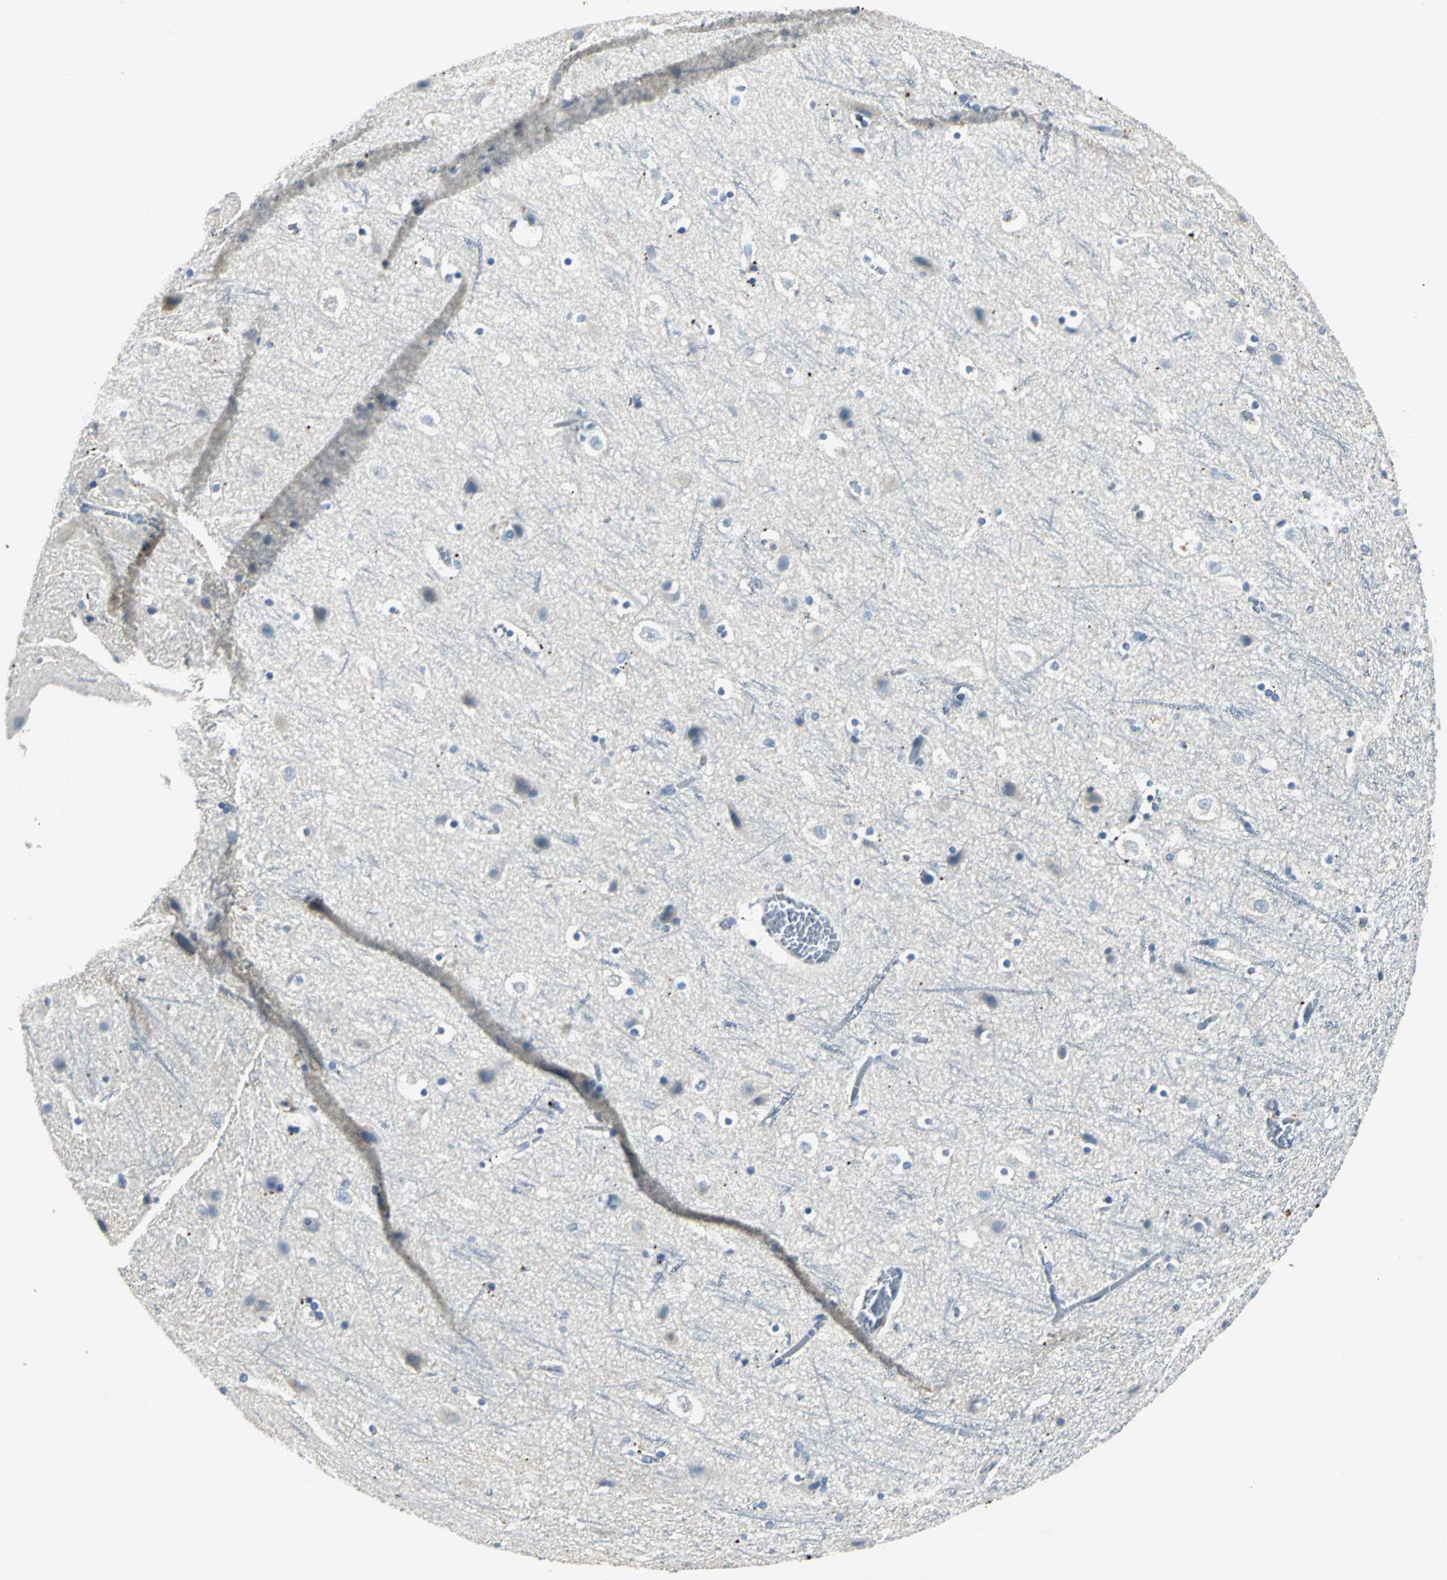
{"staining": {"intensity": "negative", "quantity": "none", "location": "none"}, "tissue": "cerebral cortex", "cell_type": "Endothelial cells", "image_type": "normal", "snomed": [{"axis": "morphology", "description": "Normal tissue, NOS"}, {"axis": "topography", "description": "Cerebral cortex"}], "caption": "High power microscopy micrograph of an IHC image of normal cerebral cortex, revealing no significant positivity in endothelial cells.", "gene": "RIPOR1", "patient": {"sex": "male", "age": 45}}